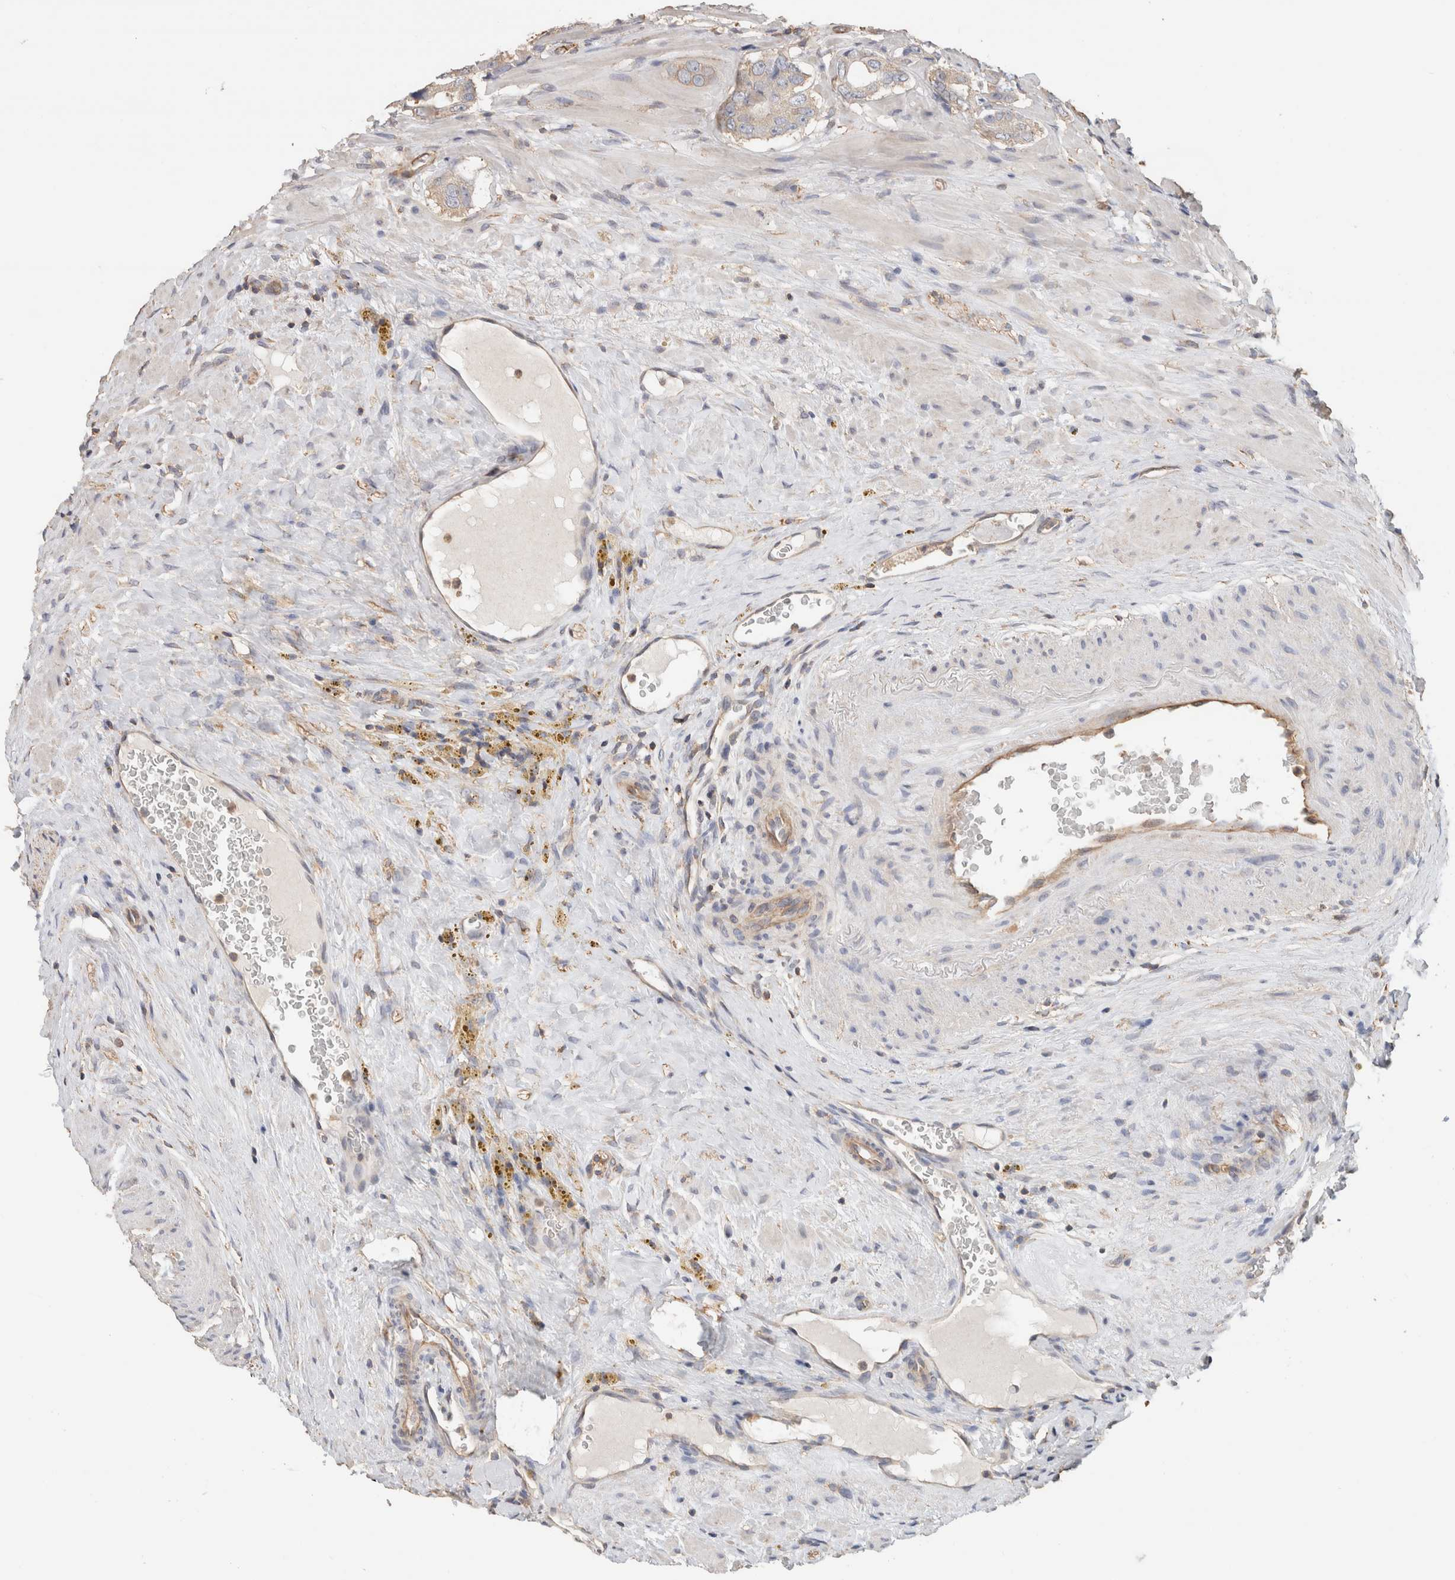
{"staining": {"intensity": "weak", "quantity": "<25%", "location": "cytoplasmic/membranous"}, "tissue": "prostate cancer", "cell_type": "Tumor cells", "image_type": "cancer", "snomed": [{"axis": "morphology", "description": "Adenocarcinoma, High grade"}, {"axis": "topography", "description": "Prostate"}], "caption": "IHC micrograph of neoplastic tissue: adenocarcinoma (high-grade) (prostate) stained with DAB exhibits no significant protein positivity in tumor cells. (DAB (3,3'-diaminobenzidine) immunohistochemistry, high magnification).", "gene": "CFAP418", "patient": {"sex": "male", "age": 63}}